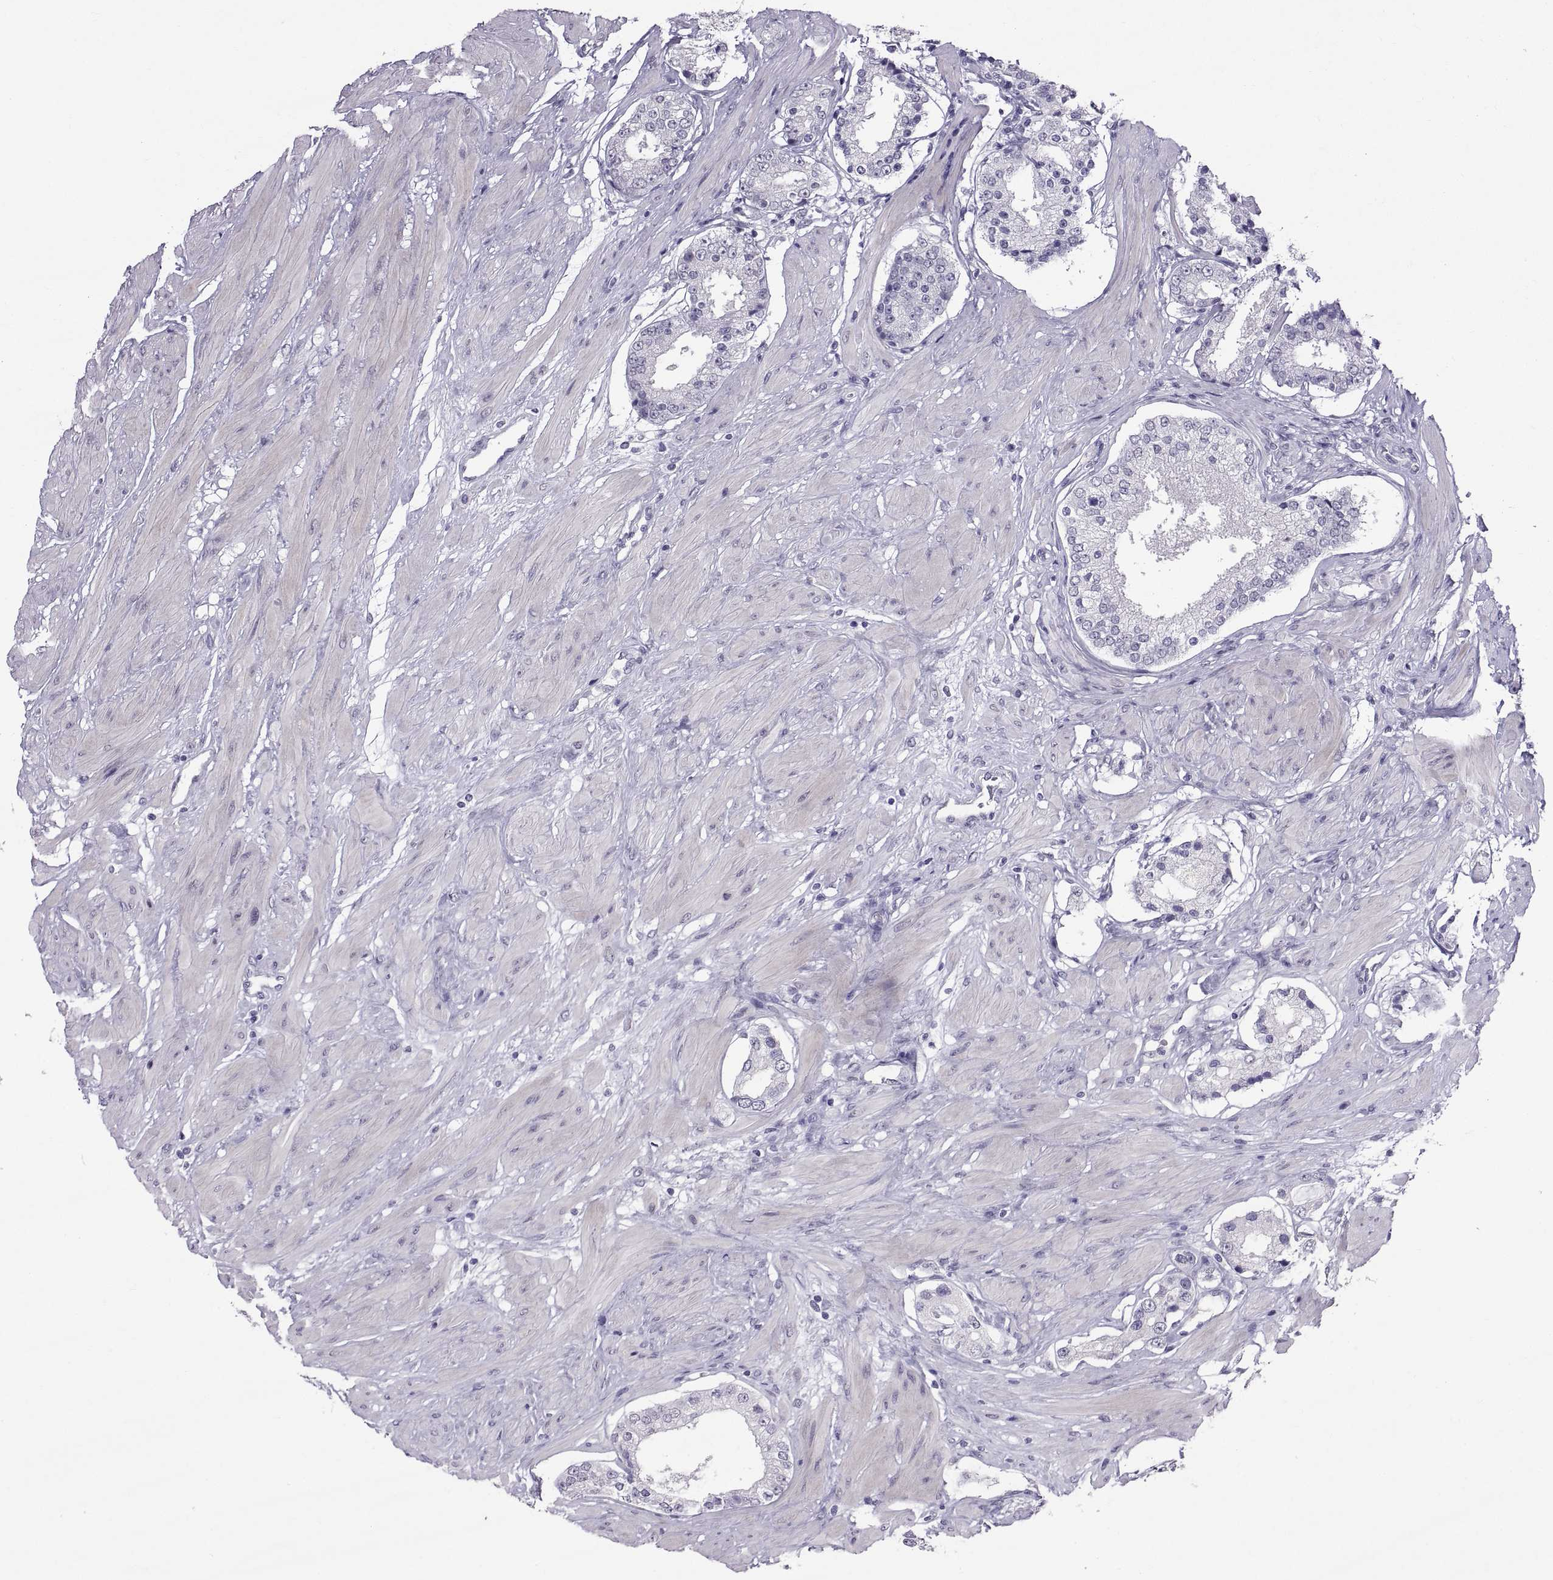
{"staining": {"intensity": "negative", "quantity": "none", "location": "none"}, "tissue": "prostate cancer", "cell_type": "Tumor cells", "image_type": "cancer", "snomed": [{"axis": "morphology", "description": "Adenocarcinoma, Low grade"}, {"axis": "topography", "description": "Prostate"}], "caption": "Immunohistochemistry photomicrograph of neoplastic tissue: human prostate cancer stained with DAB (3,3'-diaminobenzidine) reveals no significant protein positivity in tumor cells. The staining is performed using DAB (3,3'-diaminobenzidine) brown chromogen with nuclei counter-stained in using hematoxylin.", "gene": "KRT77", "patient": {"sex": "male", "age": 60}}